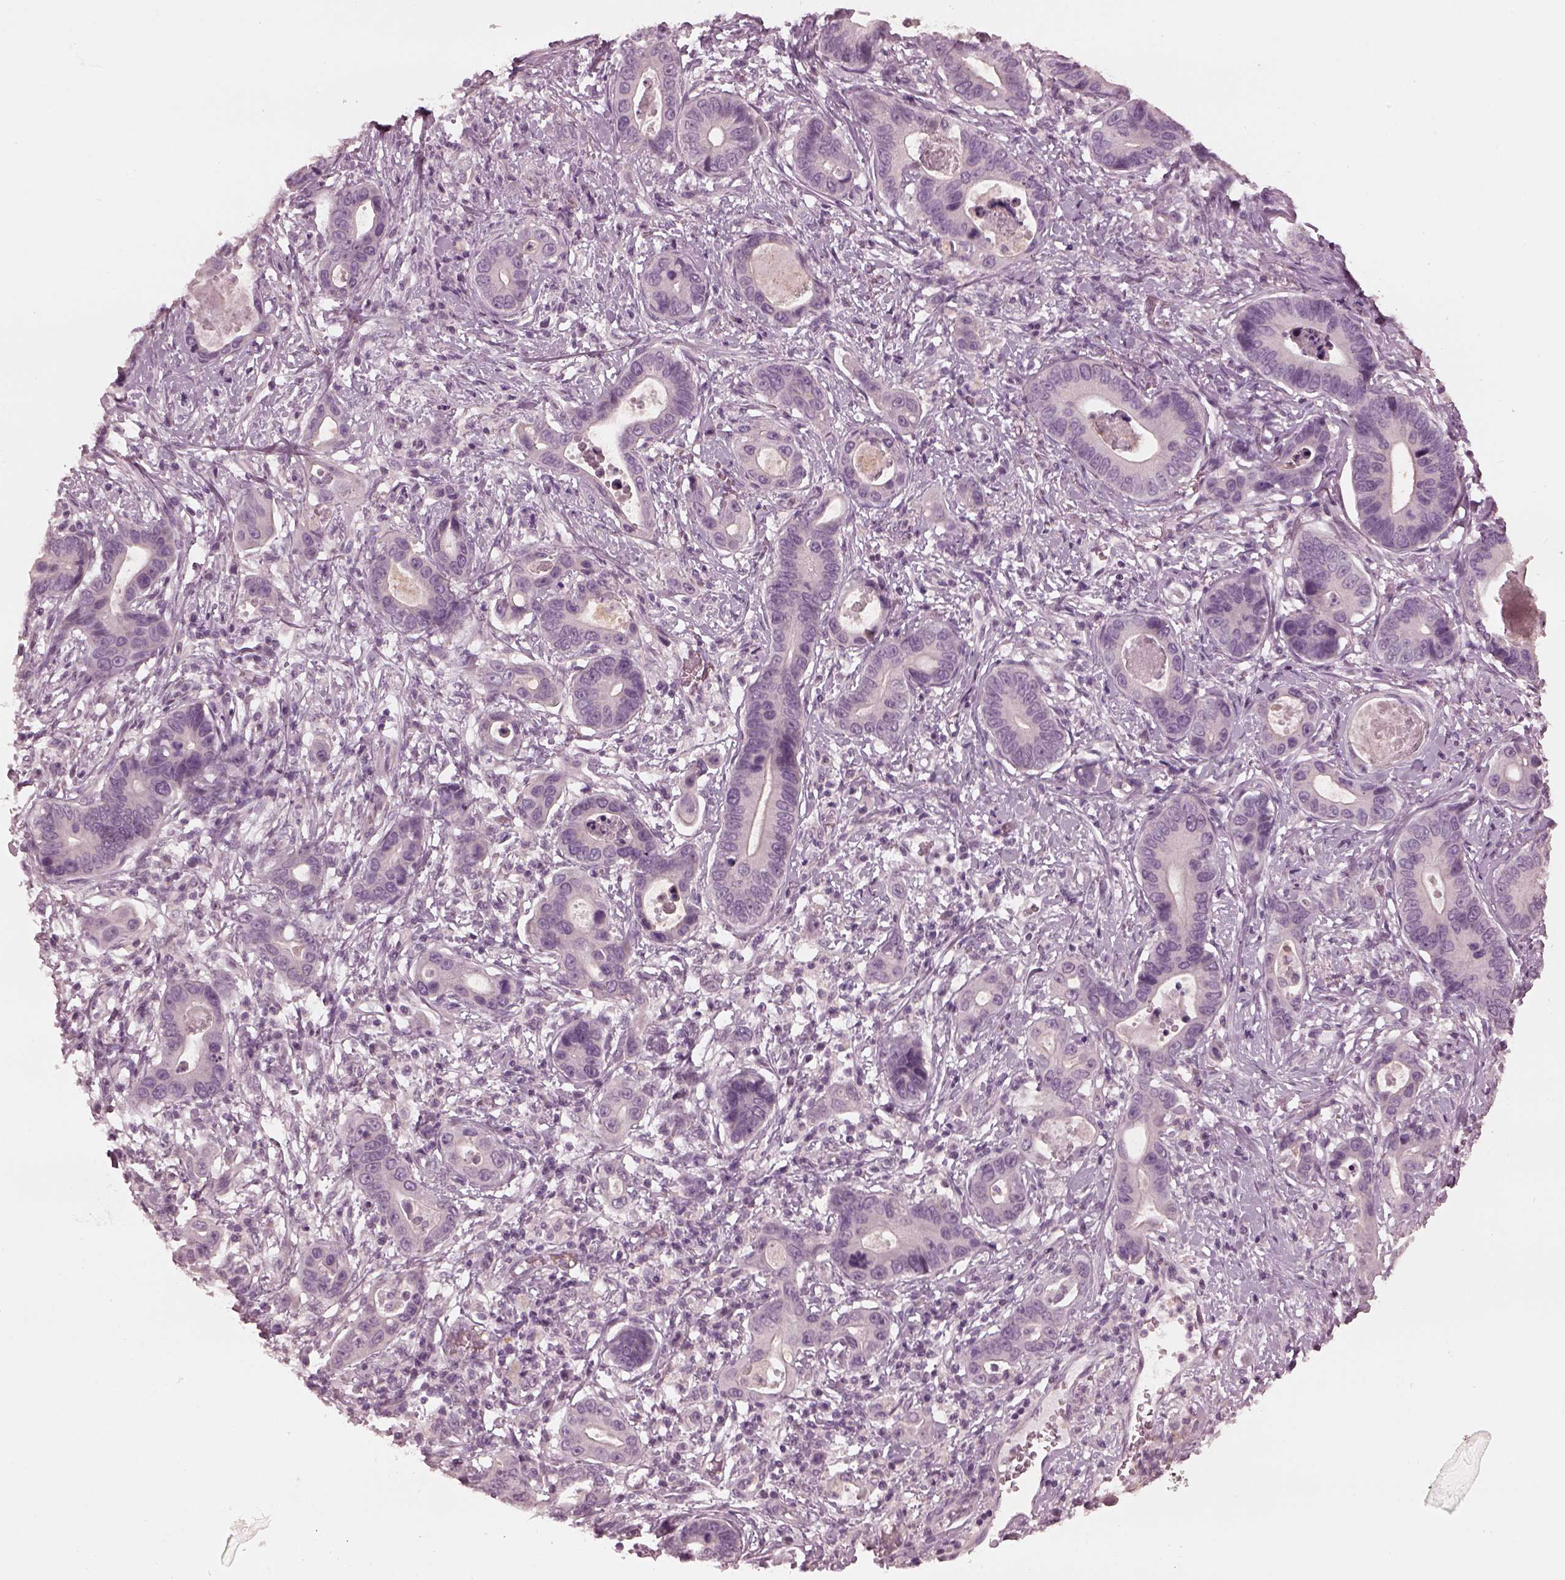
{"staining": {"intensity": "negative", "quantity": "none", "location": "none"}, "tissue": "stomach cancer", "cell_type": "Tumor cells", "image_type": "cancer", "snomed": [{"axis": "morphology", "description": "Adenocarcinoma, NOS"}, {"axis": "topography", "description": "Stomach"}], "caption": "Tumor cells are negative for brown protein staining in stomach adenocarcinoma.", "gene": "CCDC170", "patient": {"sex": "male", "age": 84}}